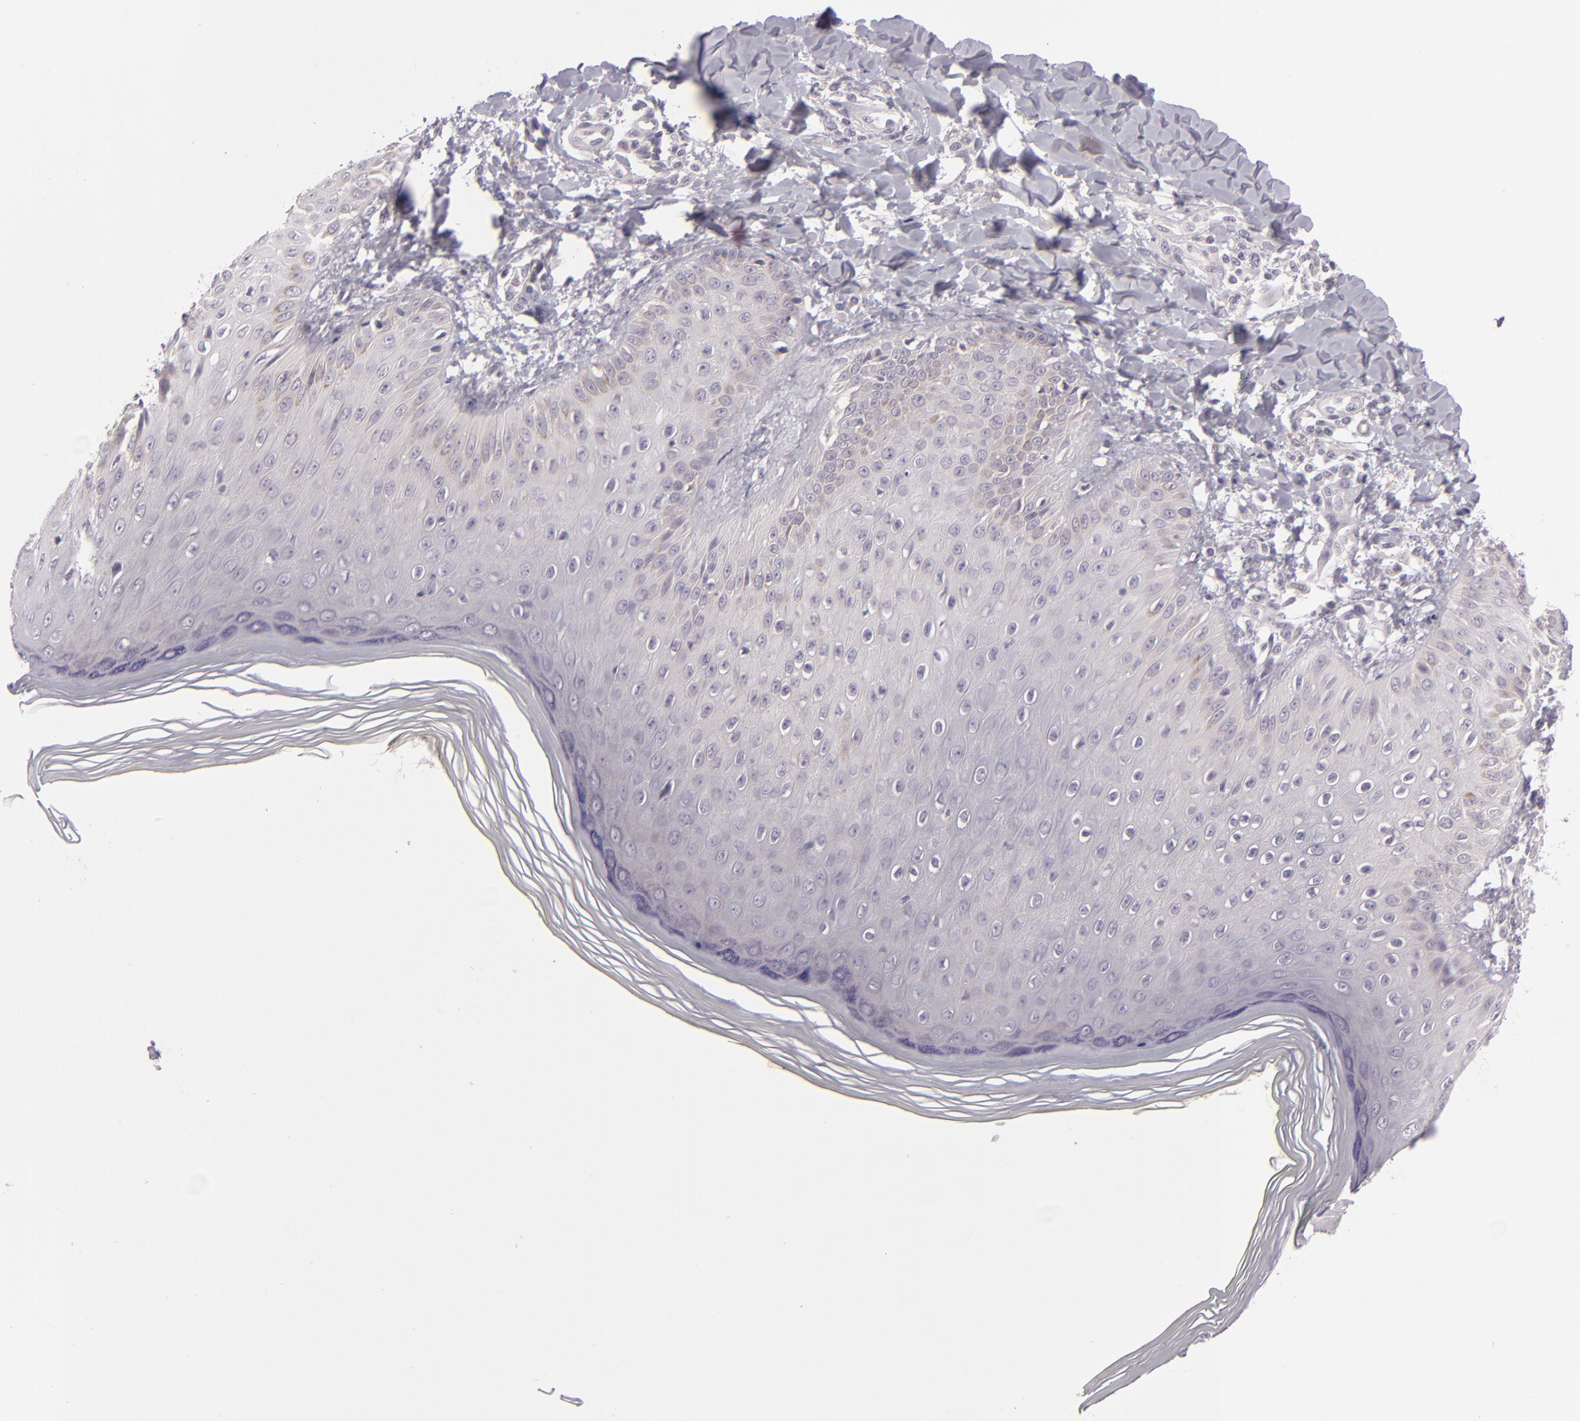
{"staining": {"intensity": "negative", "quantity": "none", "location": "none"}, "tissue": "skin", "cell_type": "Epidermal cells", "image_type": "normal", "snomed": [{"axis": "morphology", "description": "Normal tissue, NOS"}, {"axis": "morphology", "description": "Inflammation, NOS"}, {"axis": "topography", "description": "Soft tissue"}, {"axis": "topography", "description": "Anal"}], "caption": "High power microscopy photomicrograph of an IHC photomicrograph of normal skin, revealing no significant positivity in epidermal cells.", "gene": "EGFL6", "patient": {"sex": "female", "age": 15}}